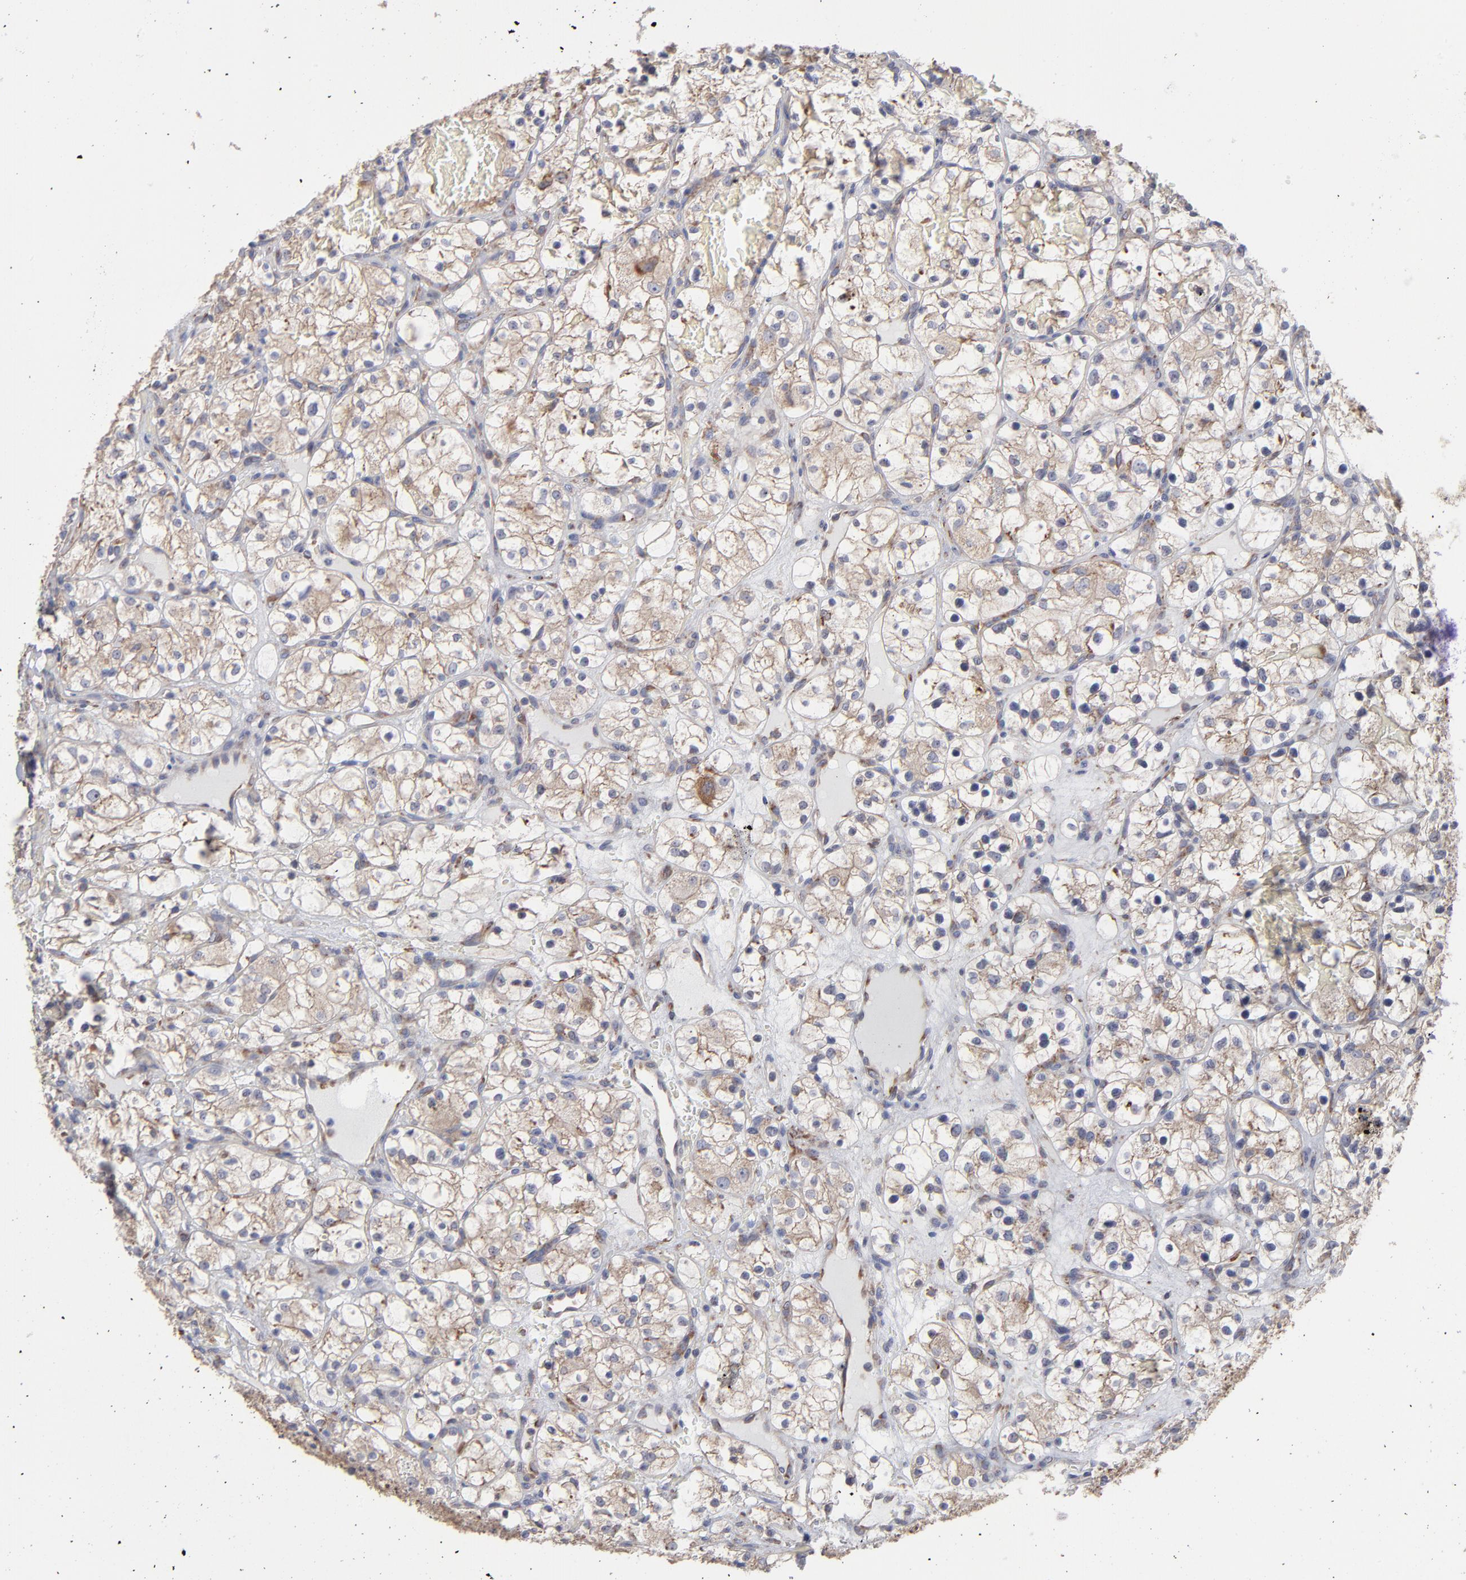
{"staining": {"intensity": "weak", "quantity": ">75%", "location": "cytoplasmic/membranous"}, "tissue": "renal cancer", "cell_type": "Tumor cells", "image_type": "cancer", "snomed": [{"axis": "morphology", "description": "Adenocarcinoma, NOS"}, {"axis": "topography", "description": "Kidney"}], "caption": "A brown stain highlights weak cytoplasmic/membranous expression of a protein in adenocarcinoma (renal) tumor cells.", "gene": "RPL3", "patient": {"sex": "female", "age": 60}}